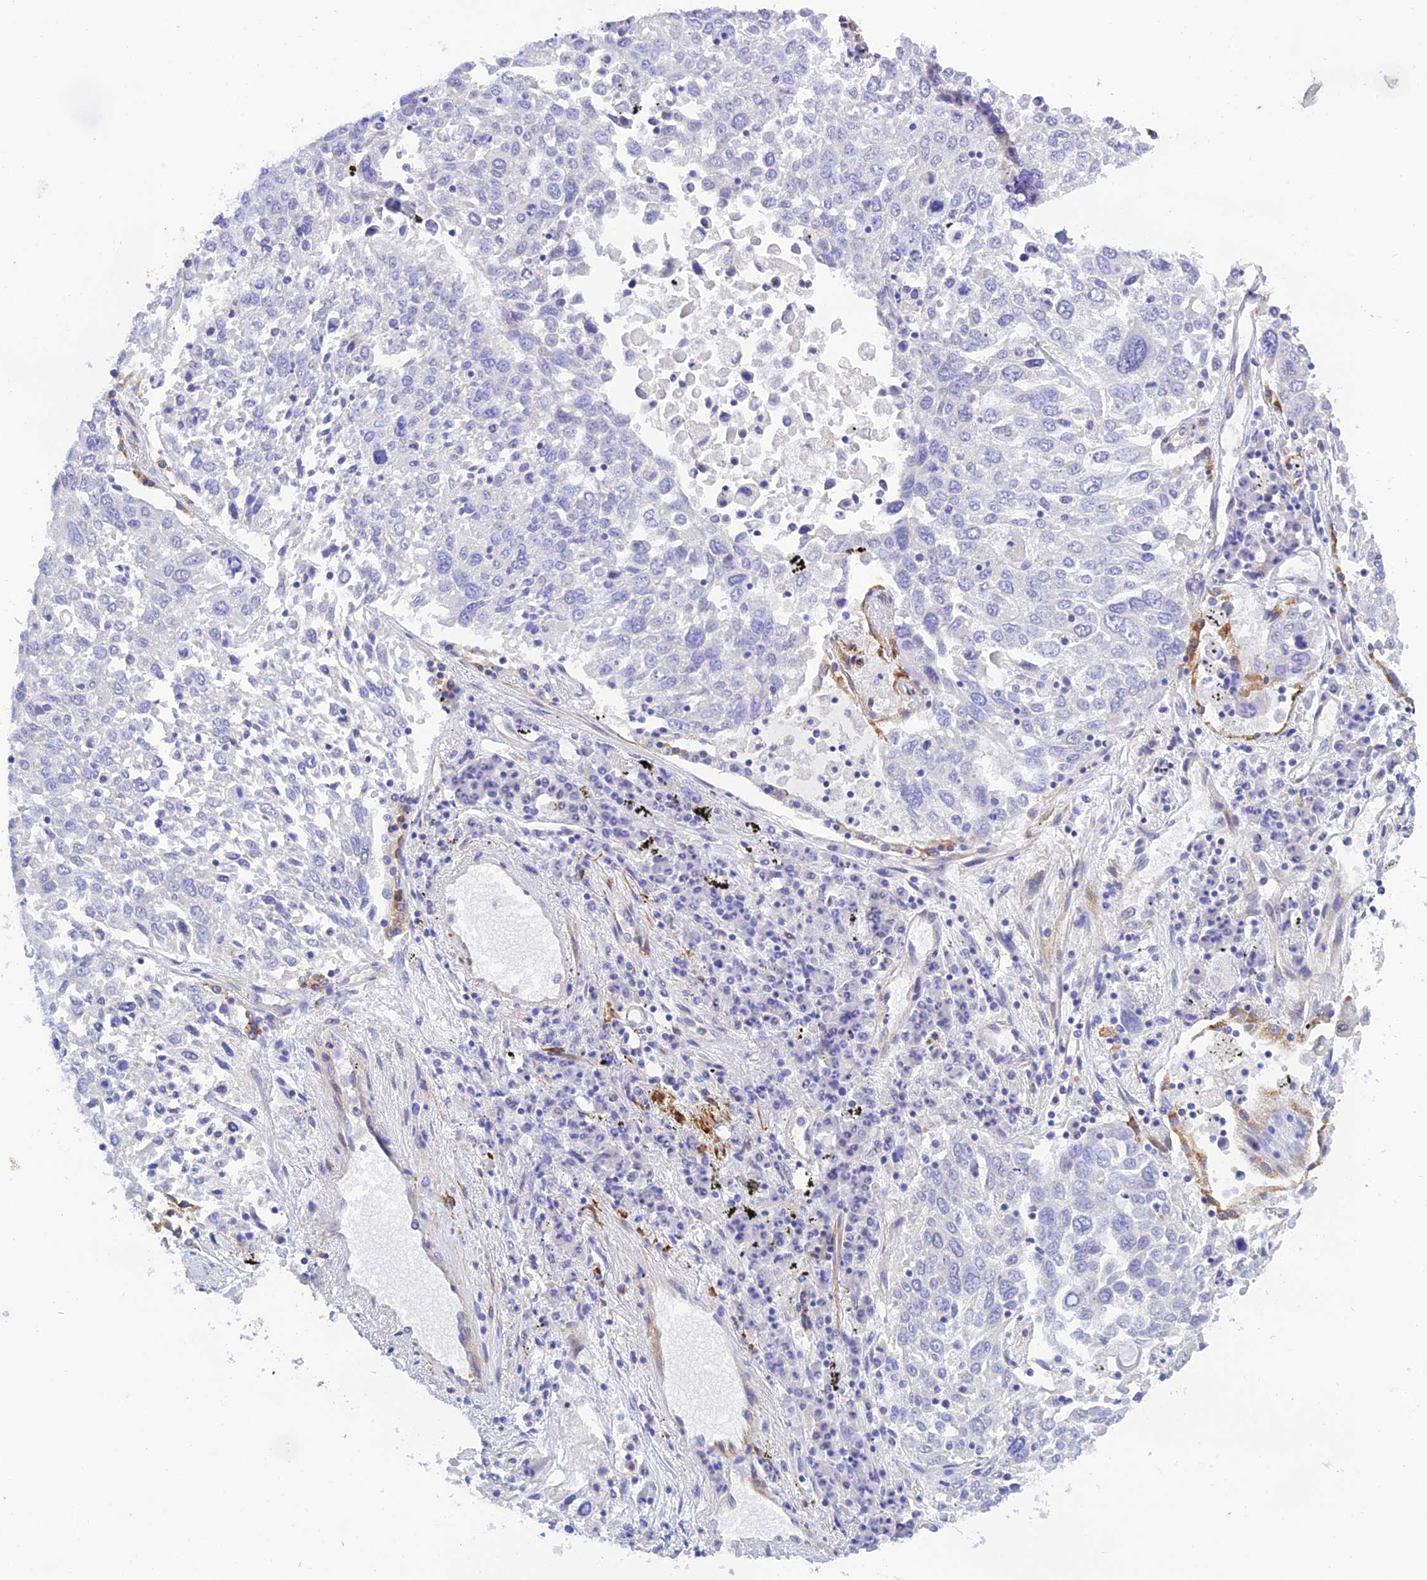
{"staining": {"intensity": "negative", "quantity": "none", "location": "none"}, "tissue": "lung cancer", "cell_type": "Tumor cells", "image_type": "cancer", "snomed": [{"axis": "morphology", "description": "Squamous cell carcinoma, NOS"}, {"axis": "topography", "description": "Lung"}], "caption": "A high-resolution histopathology image shows immunohistochemistry (IHC) staining of lung cancer (squamous cell carcinoma), which exhibits no significant staining in tumor cells.", "gene": "ZDHHC16", "patient": {"sex": "male", "age": 65}}